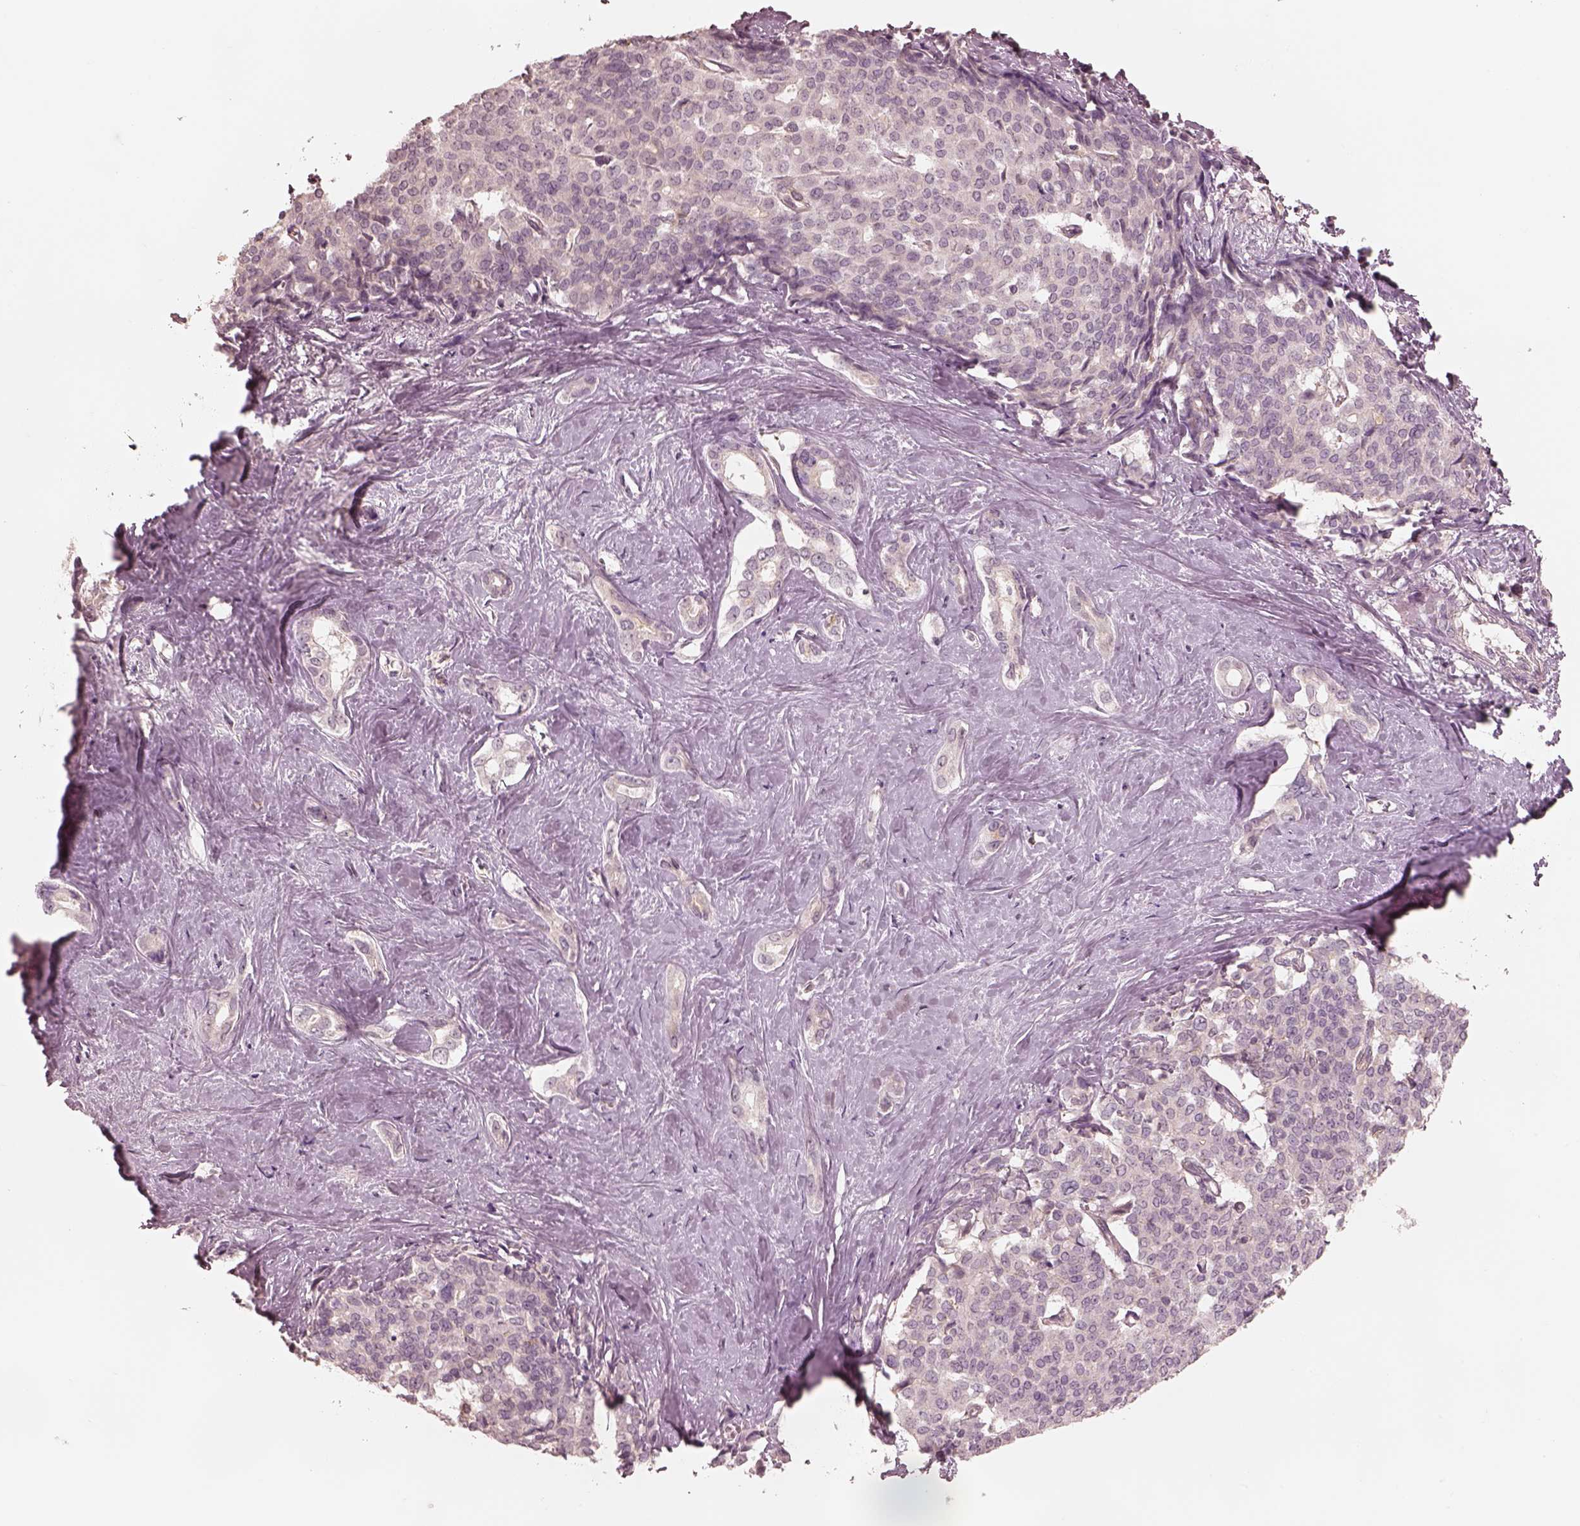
{"staining": {"intensity": "negative", "quantity": "none", "location": "none"}, "tissue": "liver cancer", "cell_type": "Tumor cells", "image_type": "cancer", "snomed": [{"axis": "morphology", "description": "Cholangiocarcinoma"}, {"axis": "topography", "description": "Liver"}], "caption": "Tumor cells show no significant protein staining in liver cancer (cholangiocarcinoma).", "gene": "PRKACG", "patient": {"sex": "female", "age": 47}}